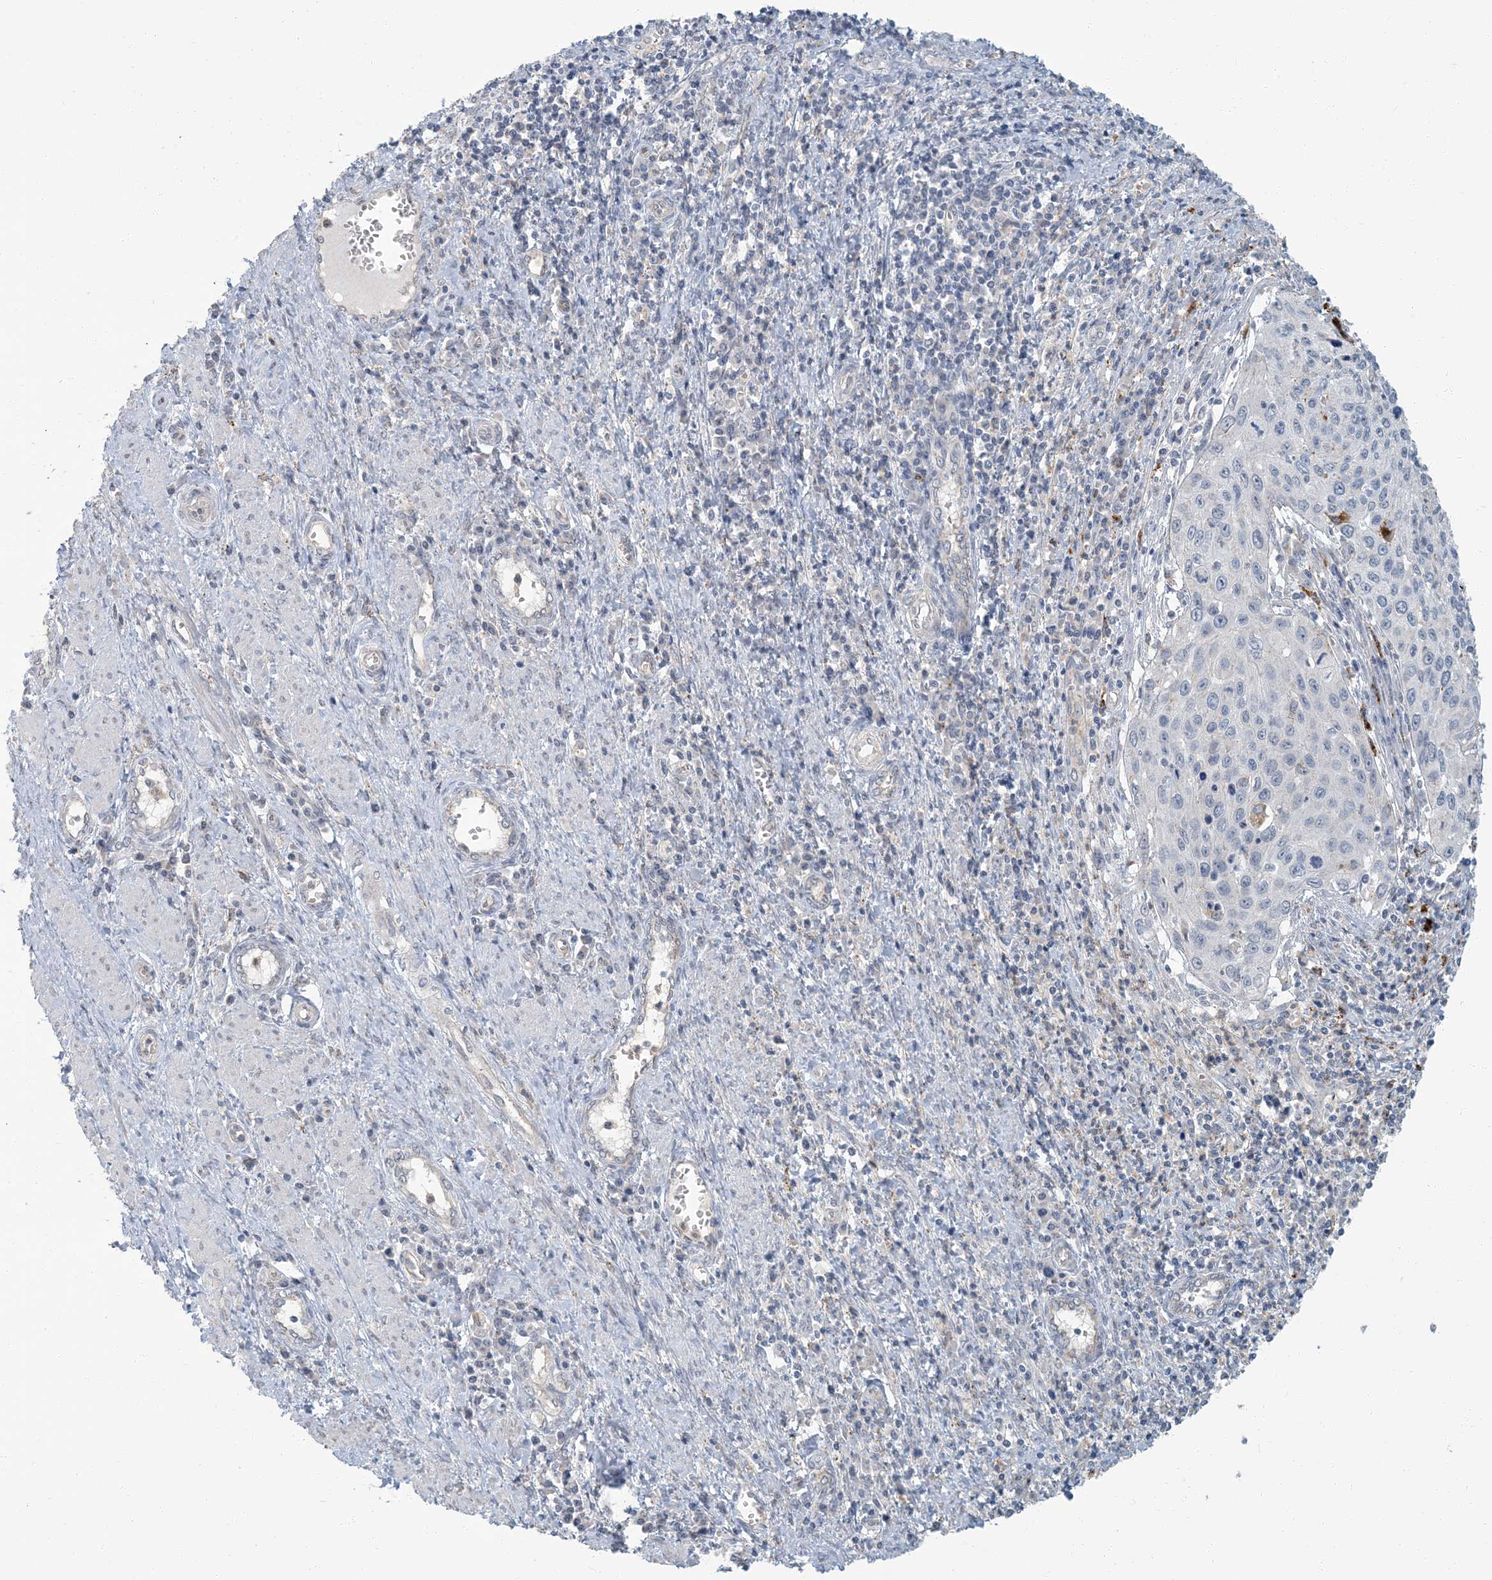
{"staining": {"intensity": "negative", "quantity": "none", "location": "none"}, "tissue": "cervical cancer", "cell_type": "Tumor cells", "image_type": "cancer", "snomed": [{"axis": "morphology", "description": "Squamous cell carcinoma, NOS"}, {"axis": "topography", "description": "Cervix"}], "caption": "Cervical squamous cell carcinoma was stained to show a protein in brown. There is no significant positivity in tumor cells. (Brightfield microscopy of DAB immunohistochemistry at high magnification).", "gene": "EPHA4", "patient": {"sex": "female", "age": 32}}